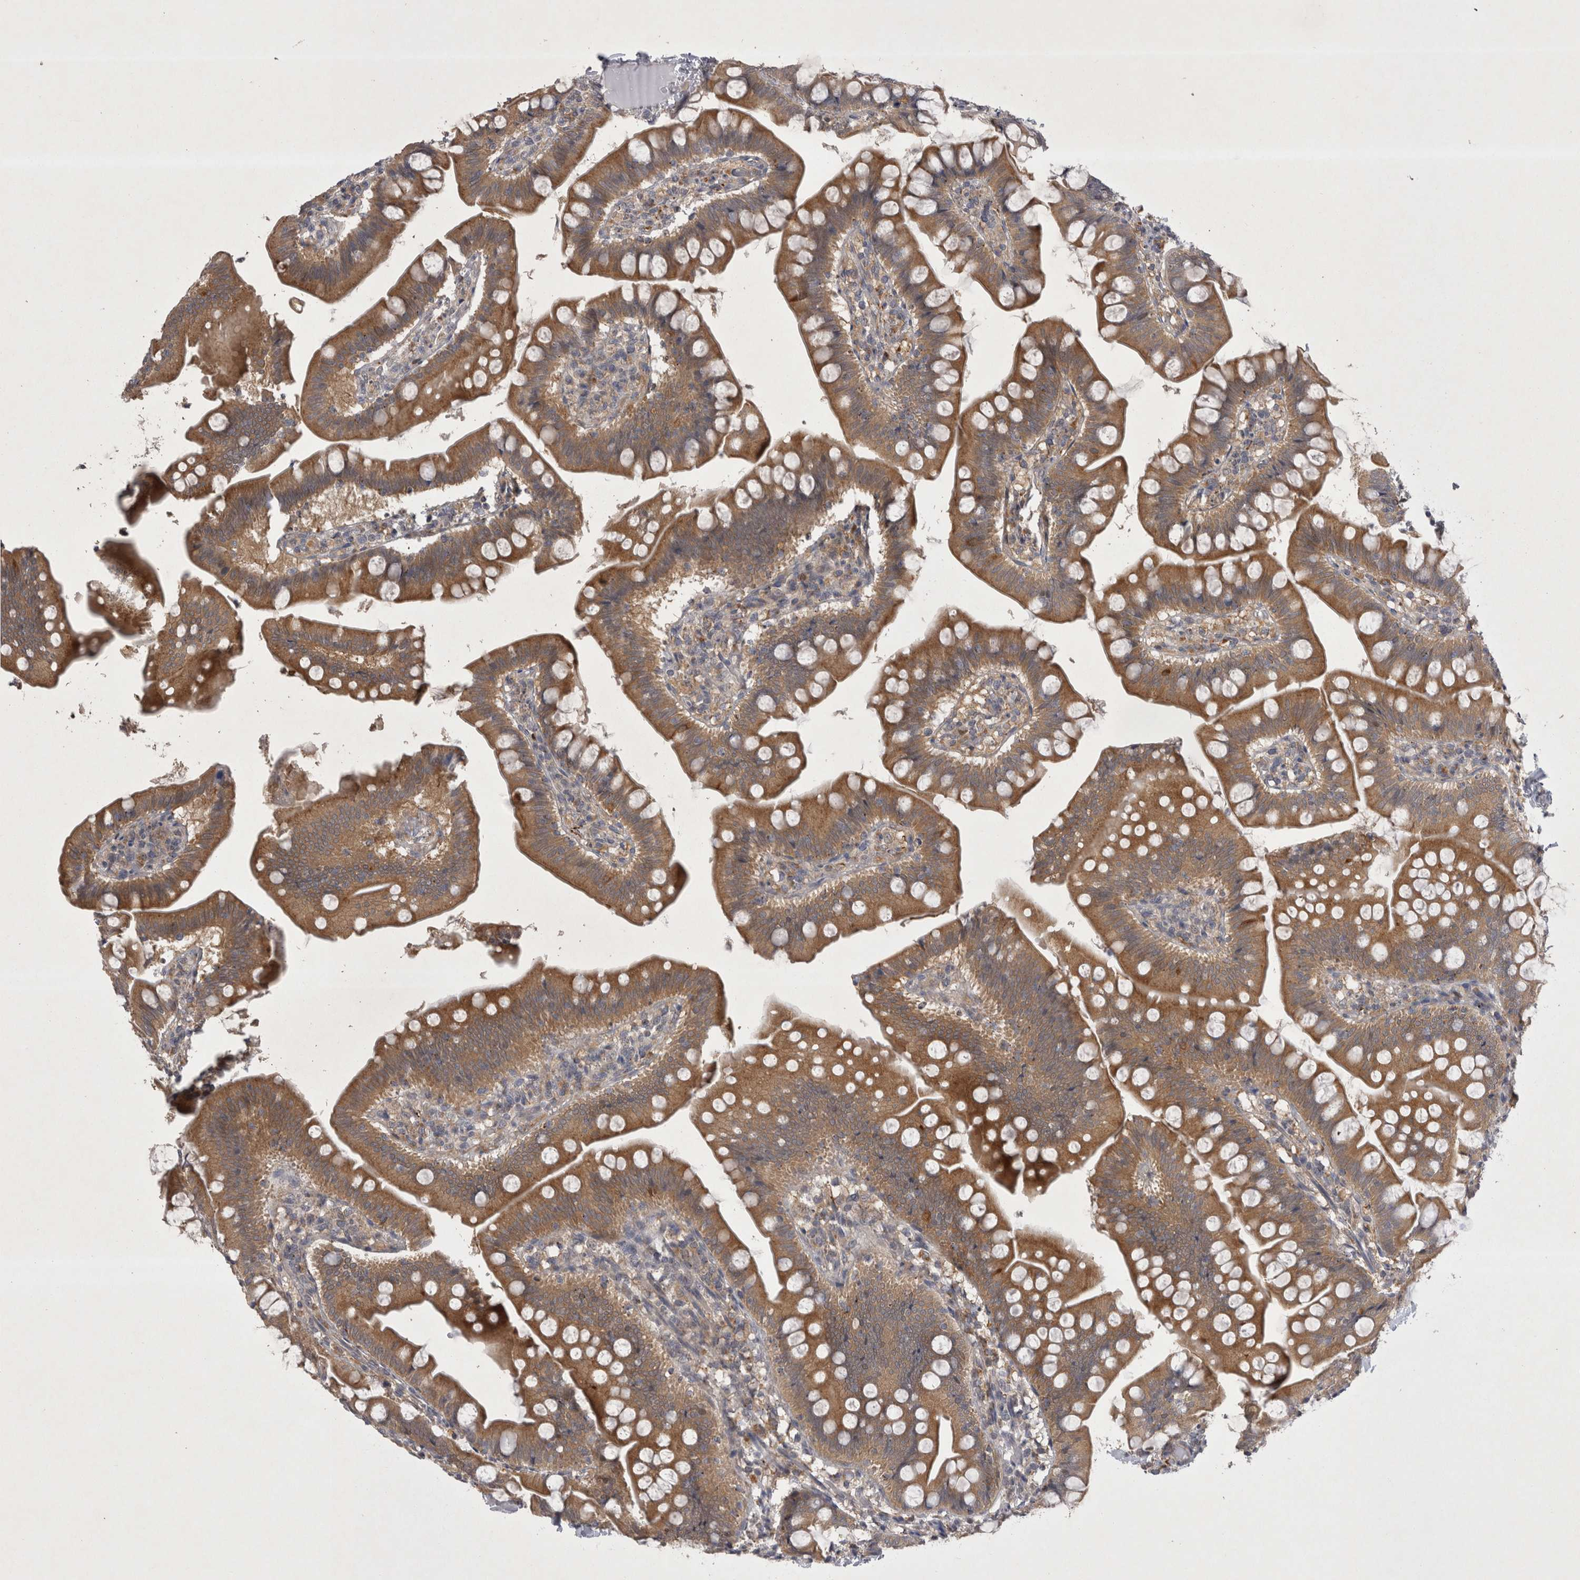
{"staining": {"intensity": "moderate", "quantity": ">75%", "location": "cytoplasmic/membranous"}, "tissue": "small intestine", "cell_type": "Glandular cells", "image_type": "normal", "snomed": [{"axis": "morphology", "description": "Normal tissue, NOS"}, {"axis": "topography", "description": "Small intestine"}], "caption": "Immunohistochemistry image of normal small intestine: human small intestine stained using immunohistochemistry displays medium levels of moderate protein expression localized specifically in the cytoplasmic/membranous of glandular cells, appearing as a cytoplasmic/membranous brown color.", "gene": "CTBS", "patient": {"sex": "male", "age": 7}}